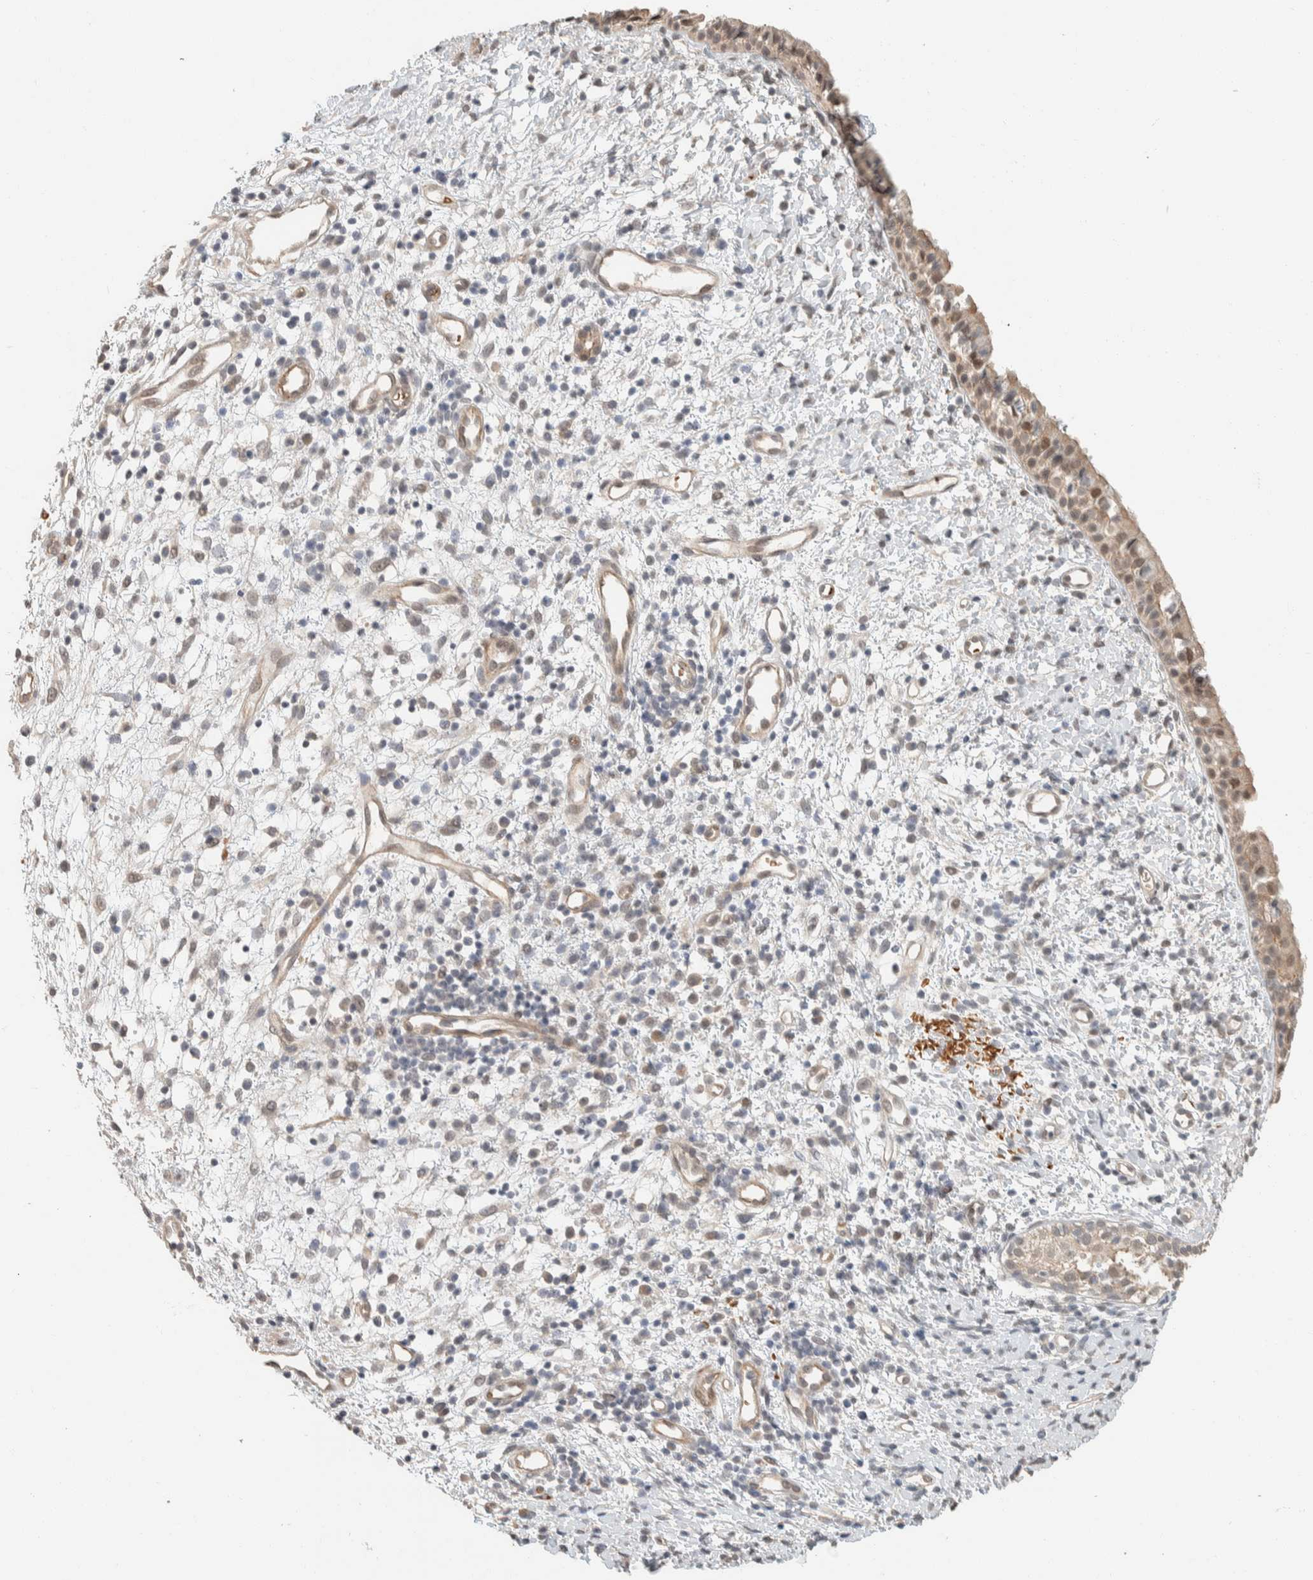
{"staining": {"intensity": "moderate", "quantity": ">75%", "location": "cytoplasmic/membranous,nuclear"}, "tissue": "nasopharynx", "cell_type": "Respiratory epithelial cells", "image_type": "normal", "snomed": [{"axis": "morphology", "description": "Normal tissue, NOS"}, {"axis": "topography", "description": "Nasopharynx"}], "caption": "Protein positivity by immunohistochemistry (IHC) shows moderate cytoplasmic/membranous,nuclear staining in about >75% of respiratory epithelial cells in normal nasopharynx.", "gene": "ZBTB2", "patient": {"sex": "male", "age": 22}}